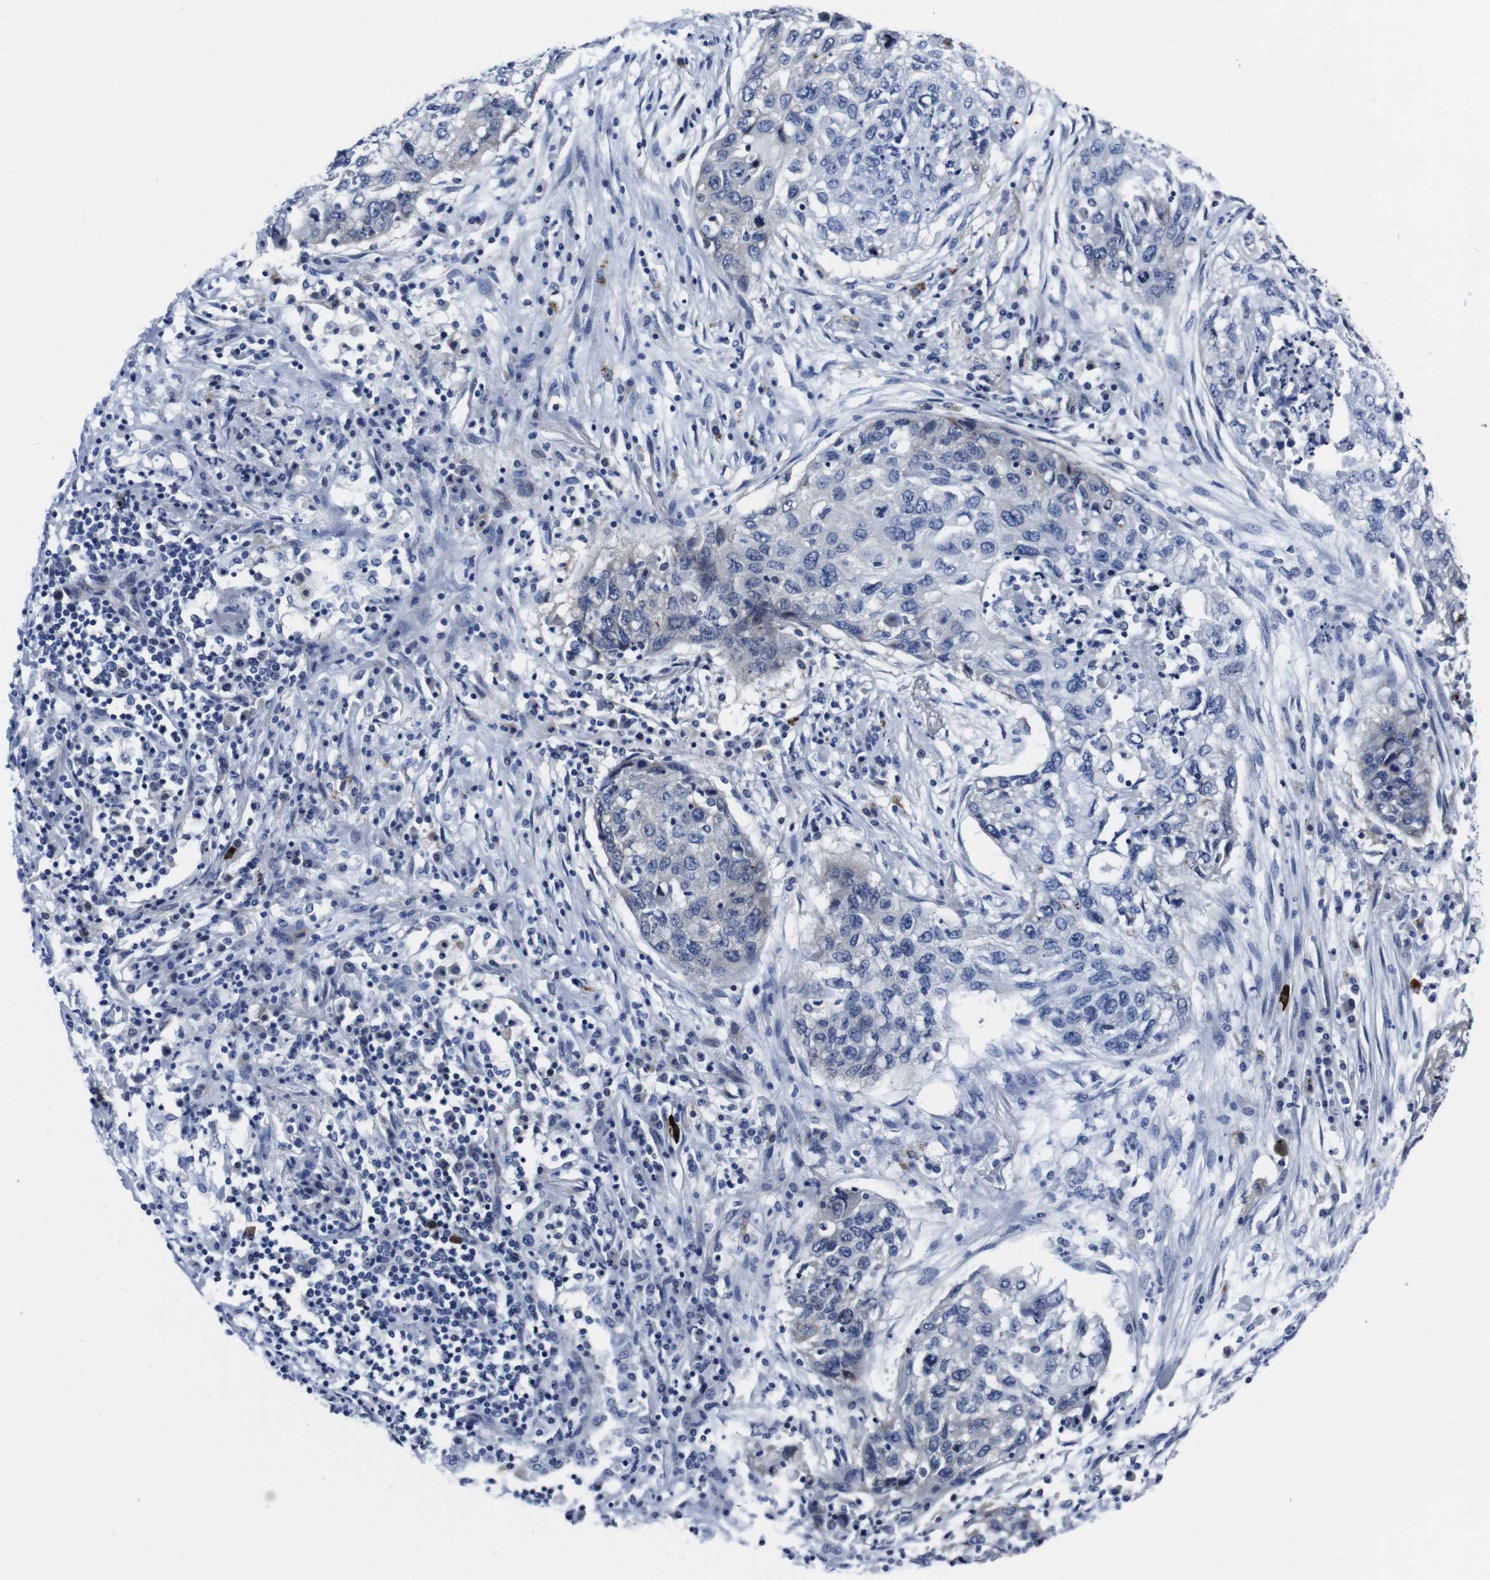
{"staining": {"intensity": "weak", "quantity": "<25%", "location": "cytoplasmic/membranous"}, "tissue": "lung cancer", "cell_type": "Tumor cells", "image_type": "cancer", "snomed": [{"axis": "morphology", "description": "Squamous cell carcinoma, NOS"}, {"axis": "topography", "description": "Lung"}], "caption": "A high-resolution histopathology image shows immunohistochemistry staining of lung cancer, which reveals no significant positivity in tumor cells.", "gene": "EIF4A1", "patient": {"sex": "female", "age": 63}}